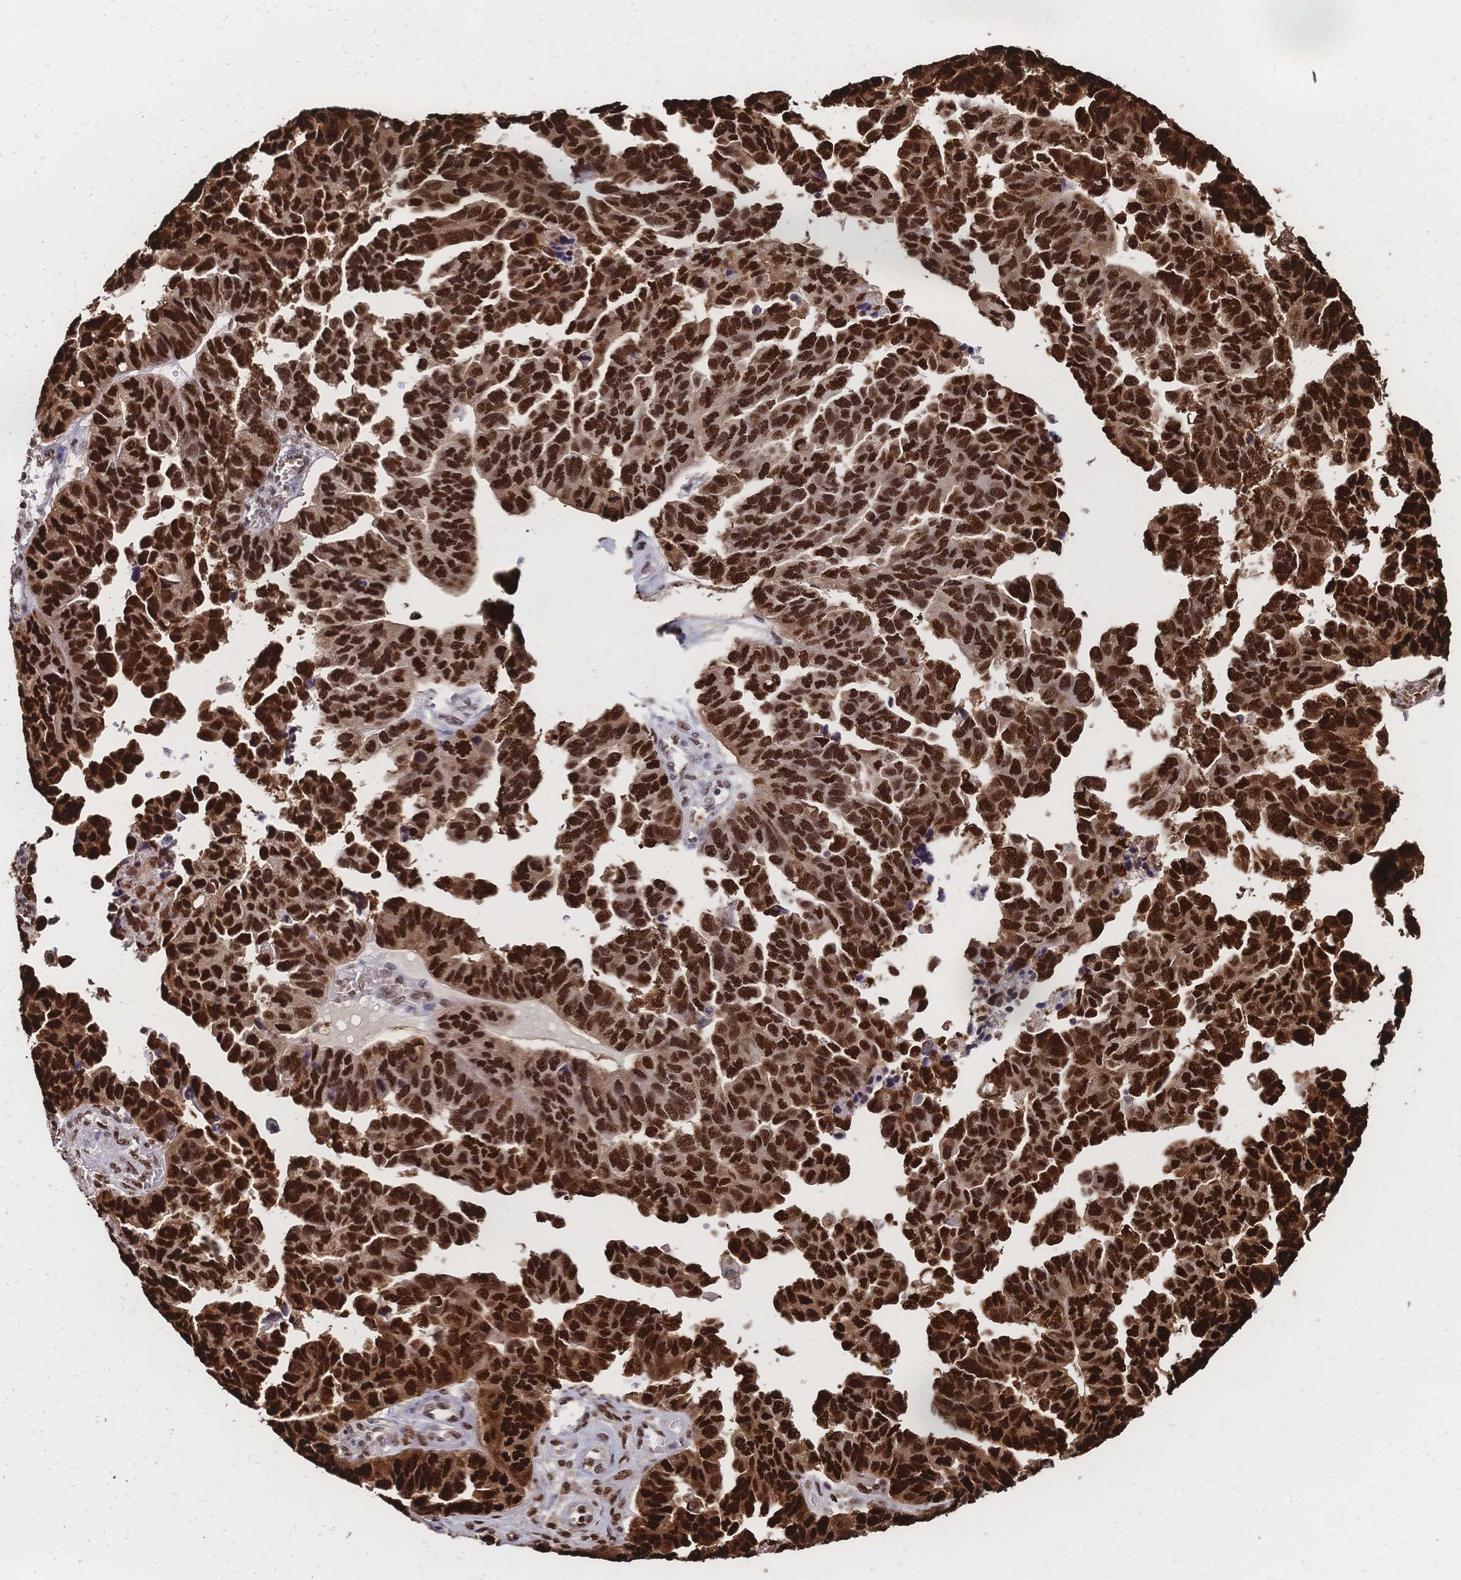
{"staining": {"intensity": "strong", "quantity": ">75%", "location": "nuclear"}, "tissue": "ovarian cancer", "cell_type": "Tumor cells", "image_type": "cancer", "snomed": [{"axis": "morphology", "description": "Cystadenocarcinoma, serous, NOS"}, {"axis": "topography", "description": "Ovary"}], "caption": "Immunohistochemistry of human ovarian serous cystadenocarcinoma demonstrates high levels of strong nuclear positivity in approximately >75% of tumor cells. The protein of interest is stained brown, and the nuclei are stained in blue (DAB IHC with brightfield microscopy, high magnification).", "gene": "HDGF", "patient": {"sex": "female", "age": 64}}